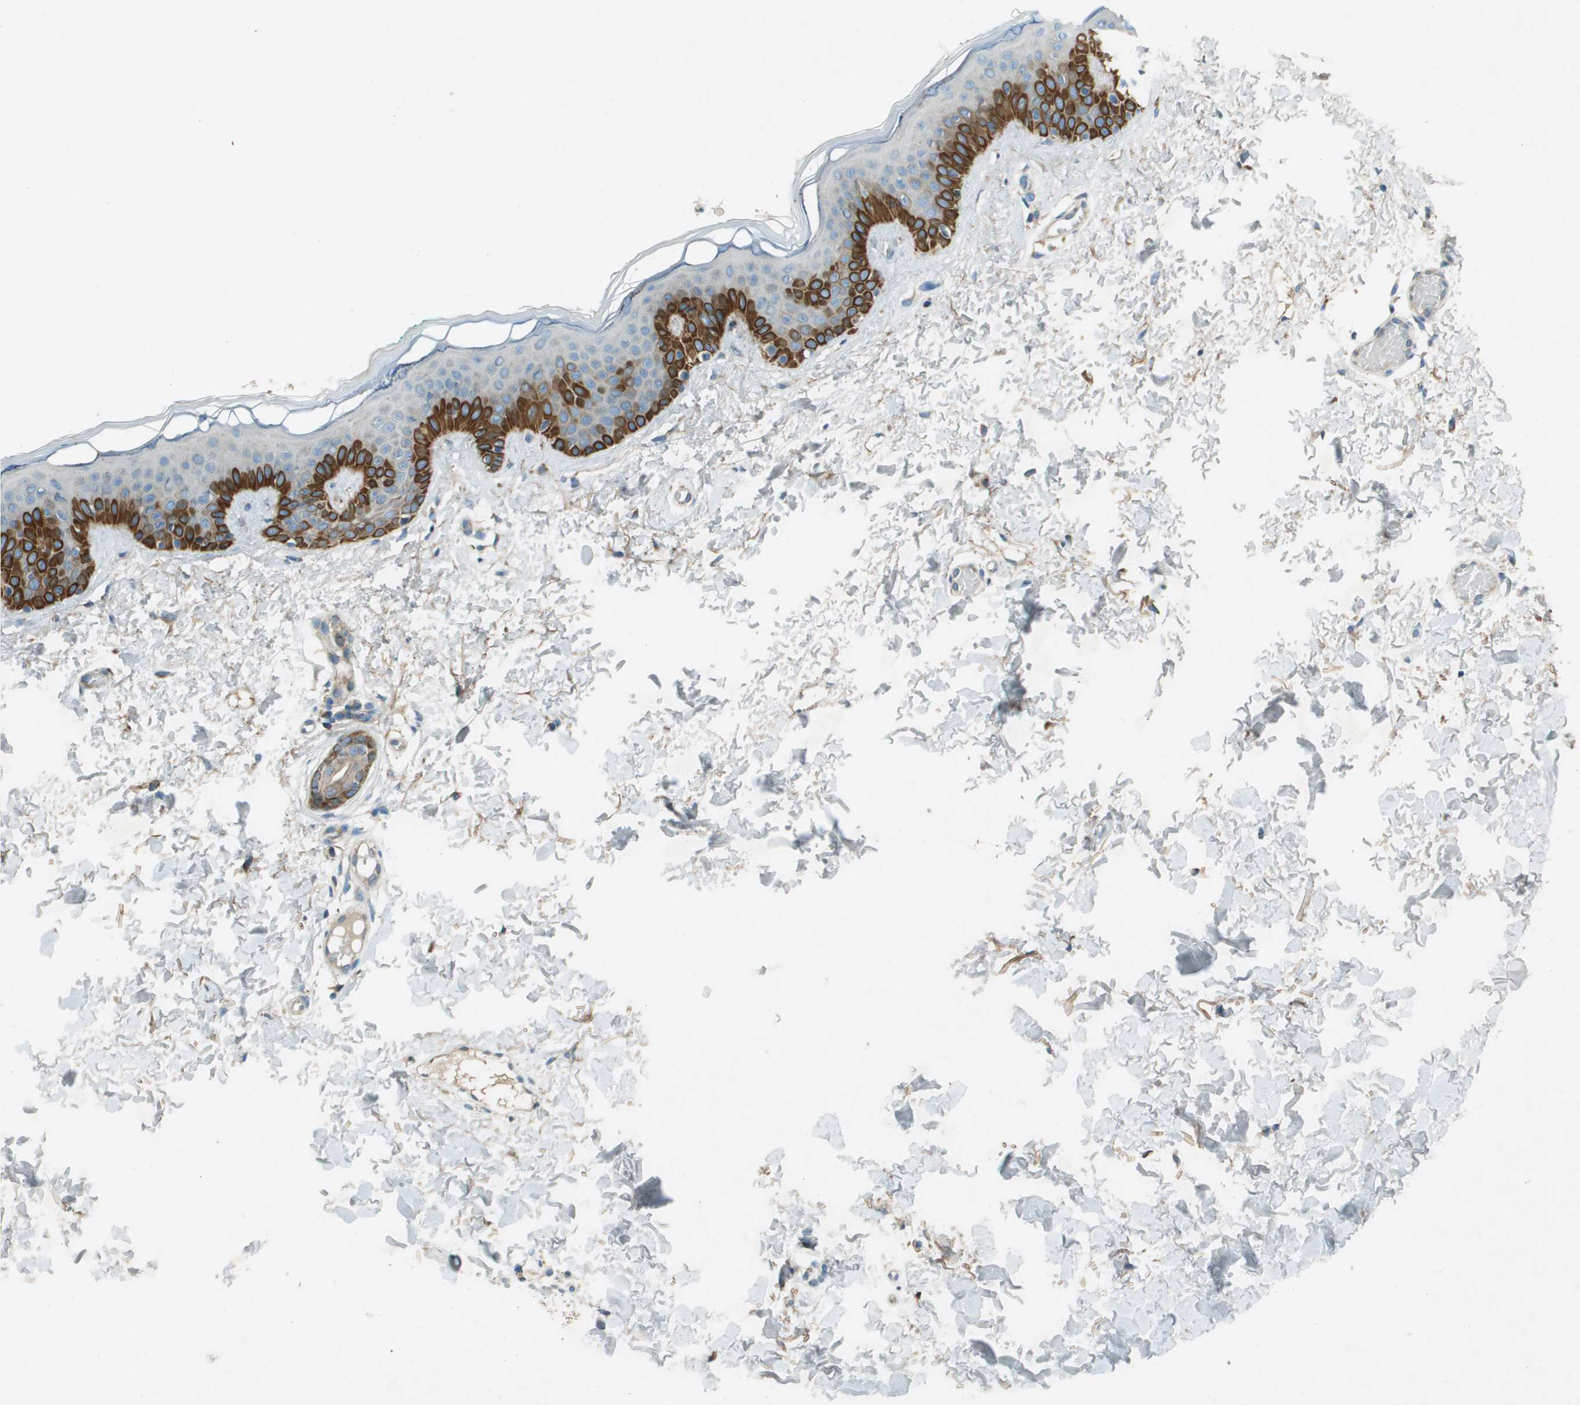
{"staining": {"intensity": "weak", "quantity": ">75%", "location": "cytoplasmic/membranous"}, "tissue": "skin", "cell_type": "Fibroblasts", "image_type": "normal", "snomed": [{"axis": "morphology", "description": "Normal tissue, NOS"}, {"axis": "topography", "description": "Skin"}], "caption": "This is an image of immunohistochemistry staining of unremarkable skin, which shows weak expression in the cytoplasmic/membranous of fibroblasts.", "gene": "MIGA1", "patient": {"sex": "male", "age": 30}}